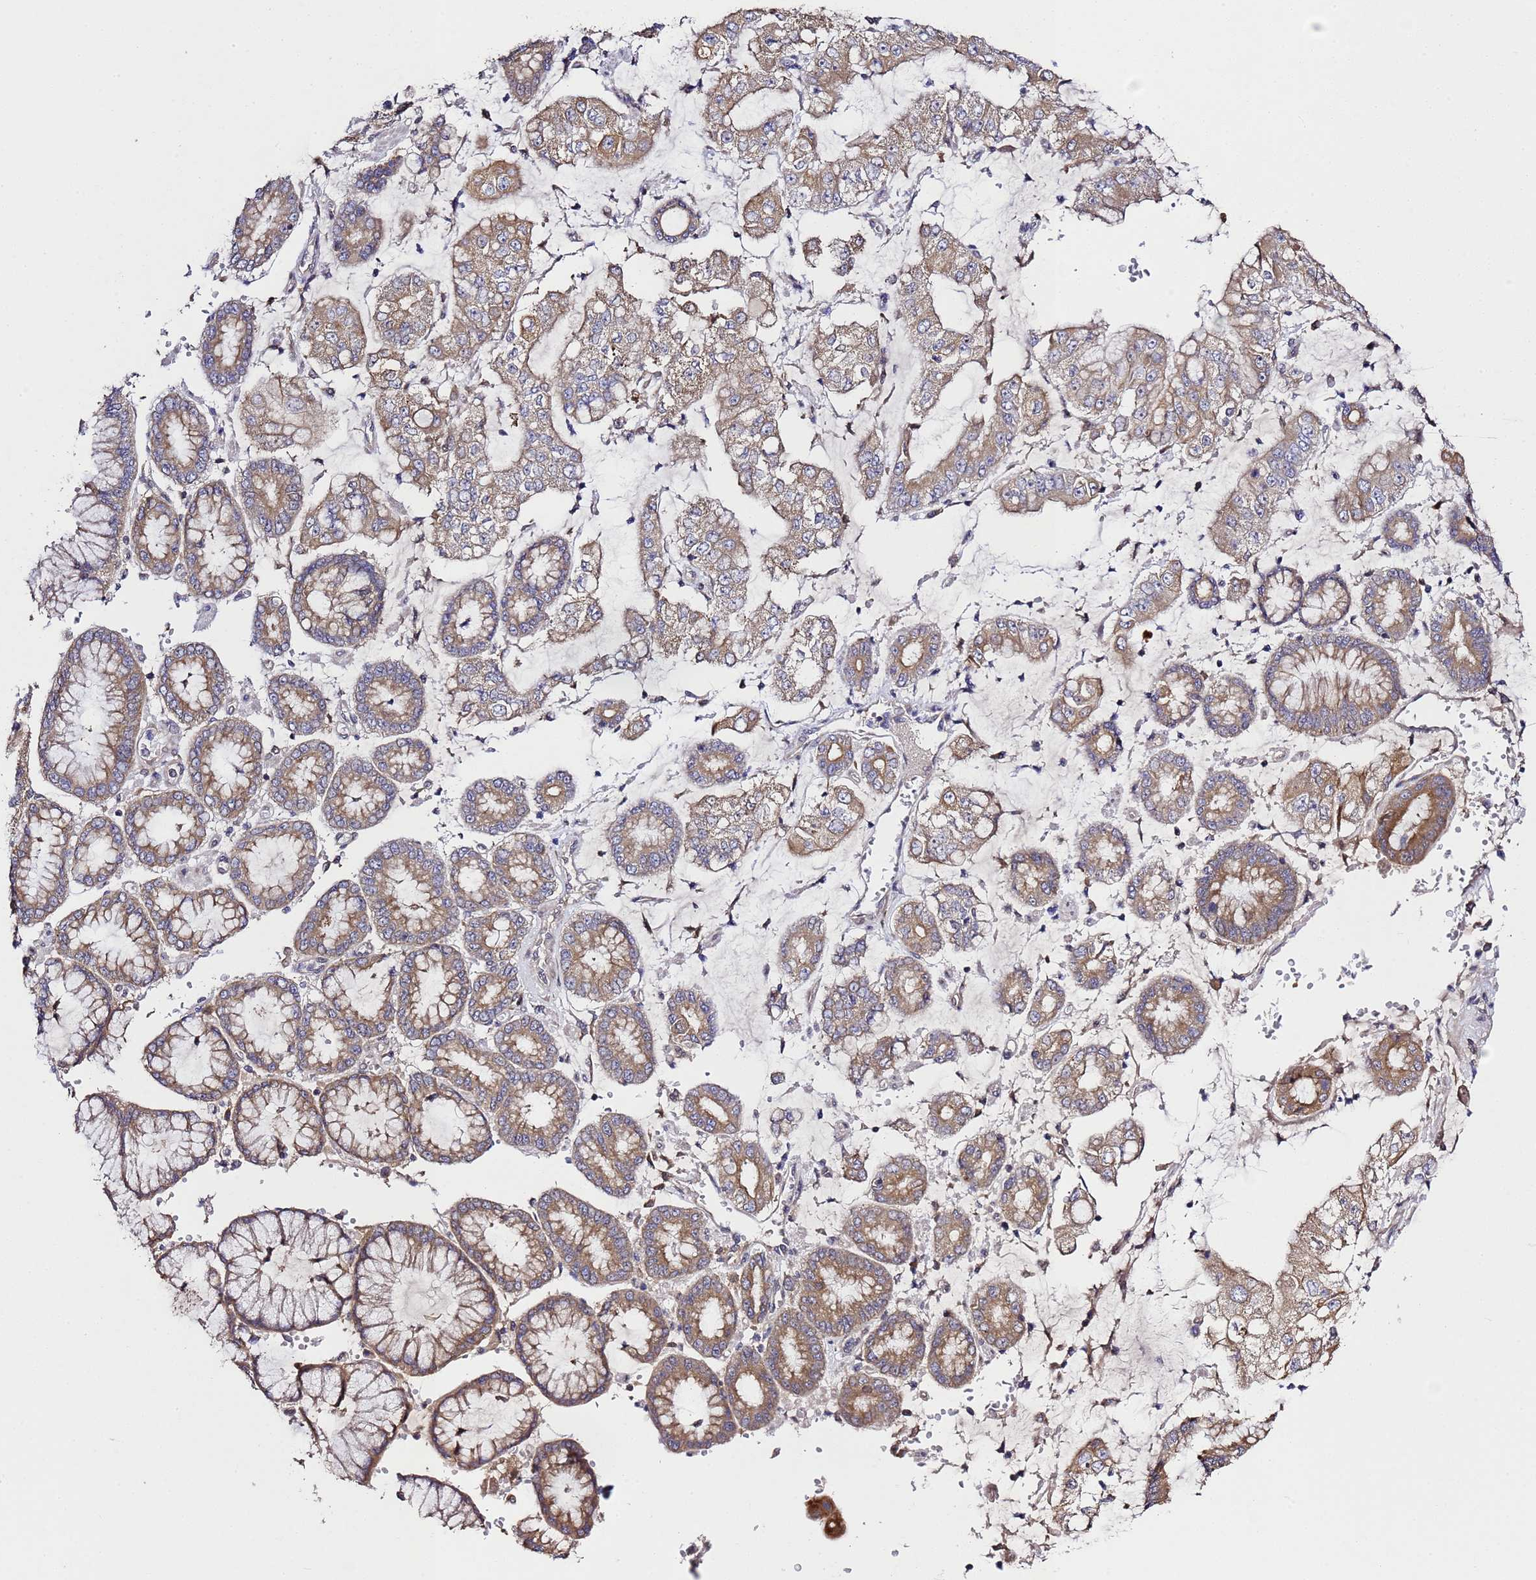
{"staining": {"intensity": "moderate", "quantity": ">75%", "location": "cytoplasmic/membranous"}, "tissue": "stomach cancer", "cell_type": "Tumor cells", "image_type": "cancer", "snomed": [{"axis": "morphology", "description": "Adenocarcinoma, NOS"}, {"axis": "topography", "description": "Stomach"}], "caption": "DAB (3,3'-diaminobenzidine) immunohistochemical staining of stomach cancer (adenocarcinoma) shows moderate cytoplasmic/membranous protein positivity in approximately >75% of tumor cells.", "gene": "ALG3", "patient": {"sex": "male", "age": 76}}